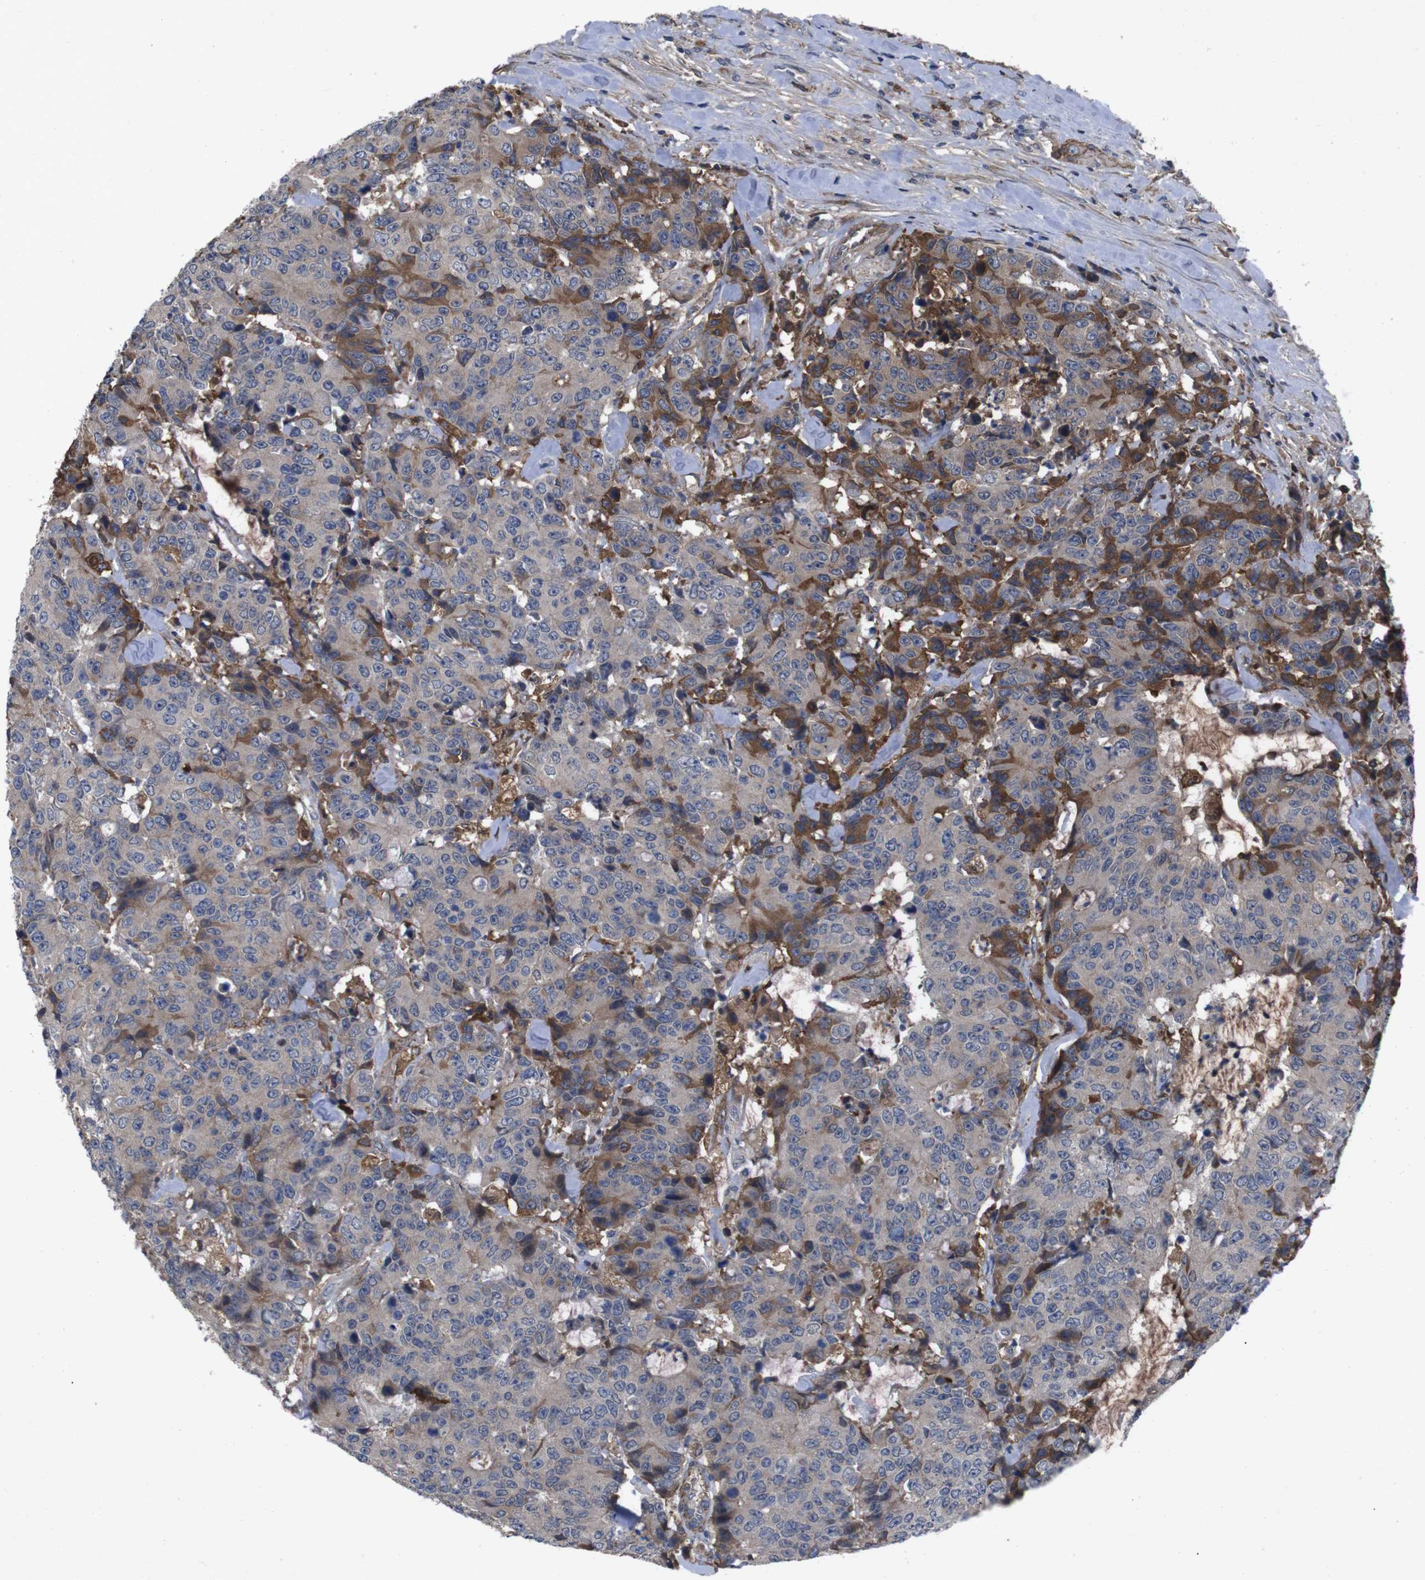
{"staining": {"intensity": "moderate", "quantity": "<25%", "location": "cytoplasmic/membranous"}, "tissue": "colorectal cancer", "cell_type": "Tumor cells", "image_type": "cancer", "snomed": [{"axis": "morphology", "description": "Adenocarcinoma, NOS"}, {"axis": "topography", "description": "Colon"}], "caption": "Immunohistochemistry micrograph of colorectal adenocarcinoma stained for a protein (brown), which shows low levels of moderate cytoplasmic/membranous staining in about <25% of tumor cells.", "gene": "SPTB", "patient": {"sex": "female", "age": 86}}